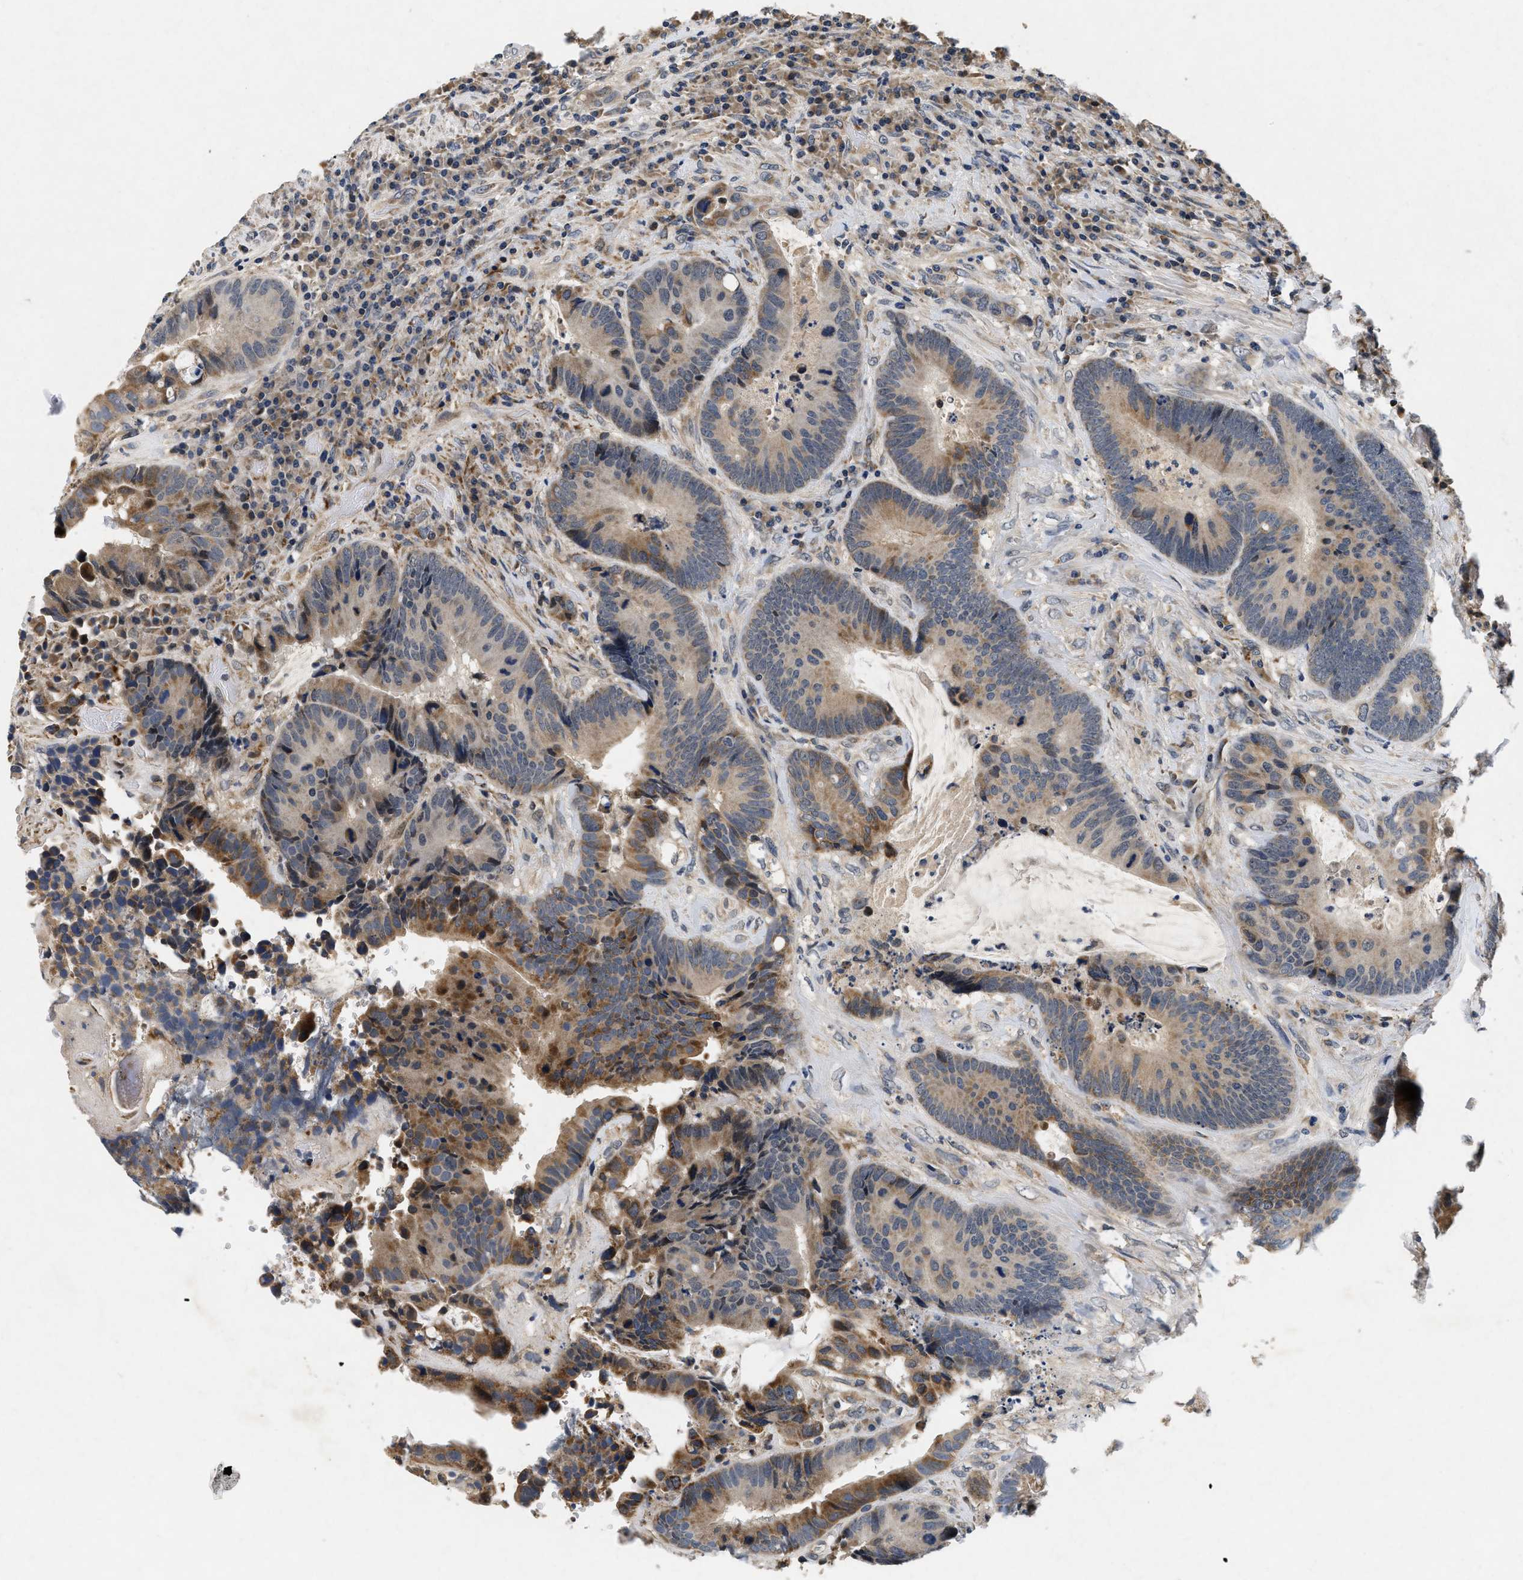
{"staining": {"intensity": "moderate", "quantity": "25%-75%", "location": "cytoplasmic/membranous"}, "tissue": "colorectal cancer", "cell_type": "Tumor cells", "image_type": "cancer", "snomed": [{"axis": "morphology", "description": "Adenocarcinoma, NOS"}, {"axis": "topography", "description": "Rectum"}], "caption": "This image exhibits immunohistochemistry staining of human colorectal adenocarcinoma, with medium moderate cytoplasmic/membranous staining in about 25%-75% of tumor cells.", "gene": "PDP1", "patient": {"sex": "female", "age": 89}}